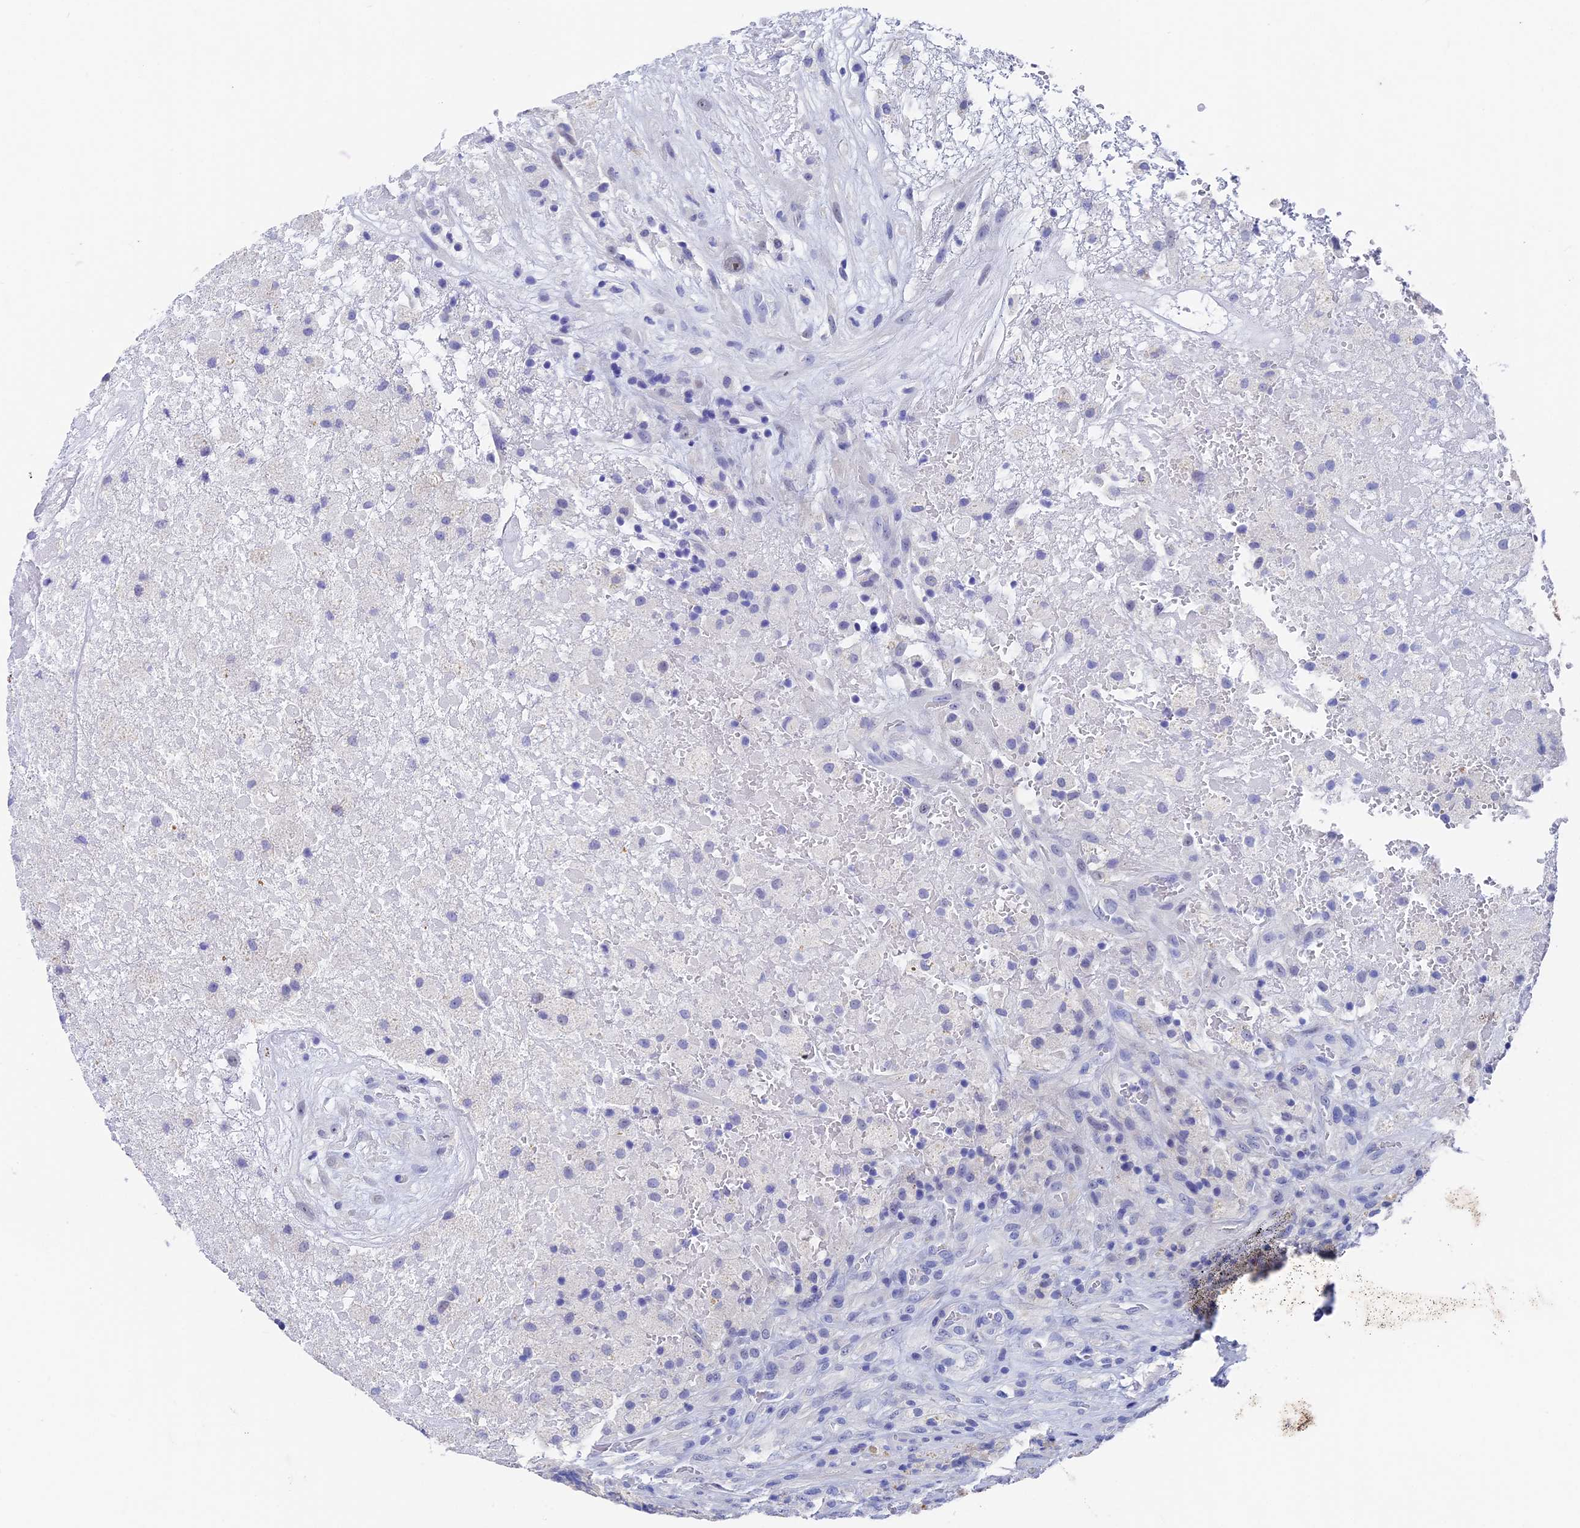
{"staining": {"intensity": "moderate", "quantity": "<25%", "location": "cytoplasmic/membranous"}, "tissue": "glioma", "cell_type": "Tumor cells", "image_type": "cancer", "snomed": [{"axis": "morphology", "description": "Glioma, malignant, High grade"}, {"axis": "topography", "description": "Brain"}], "caption": "This photomicrograph displays immunohistochemistry (IHC) staining of human glioma, with low moderate cytoplasmic/membranous staining in approximately <25% of tumor cells.", "gene": "VPS33B", "patient": {"sex": "male", "age": 69}}